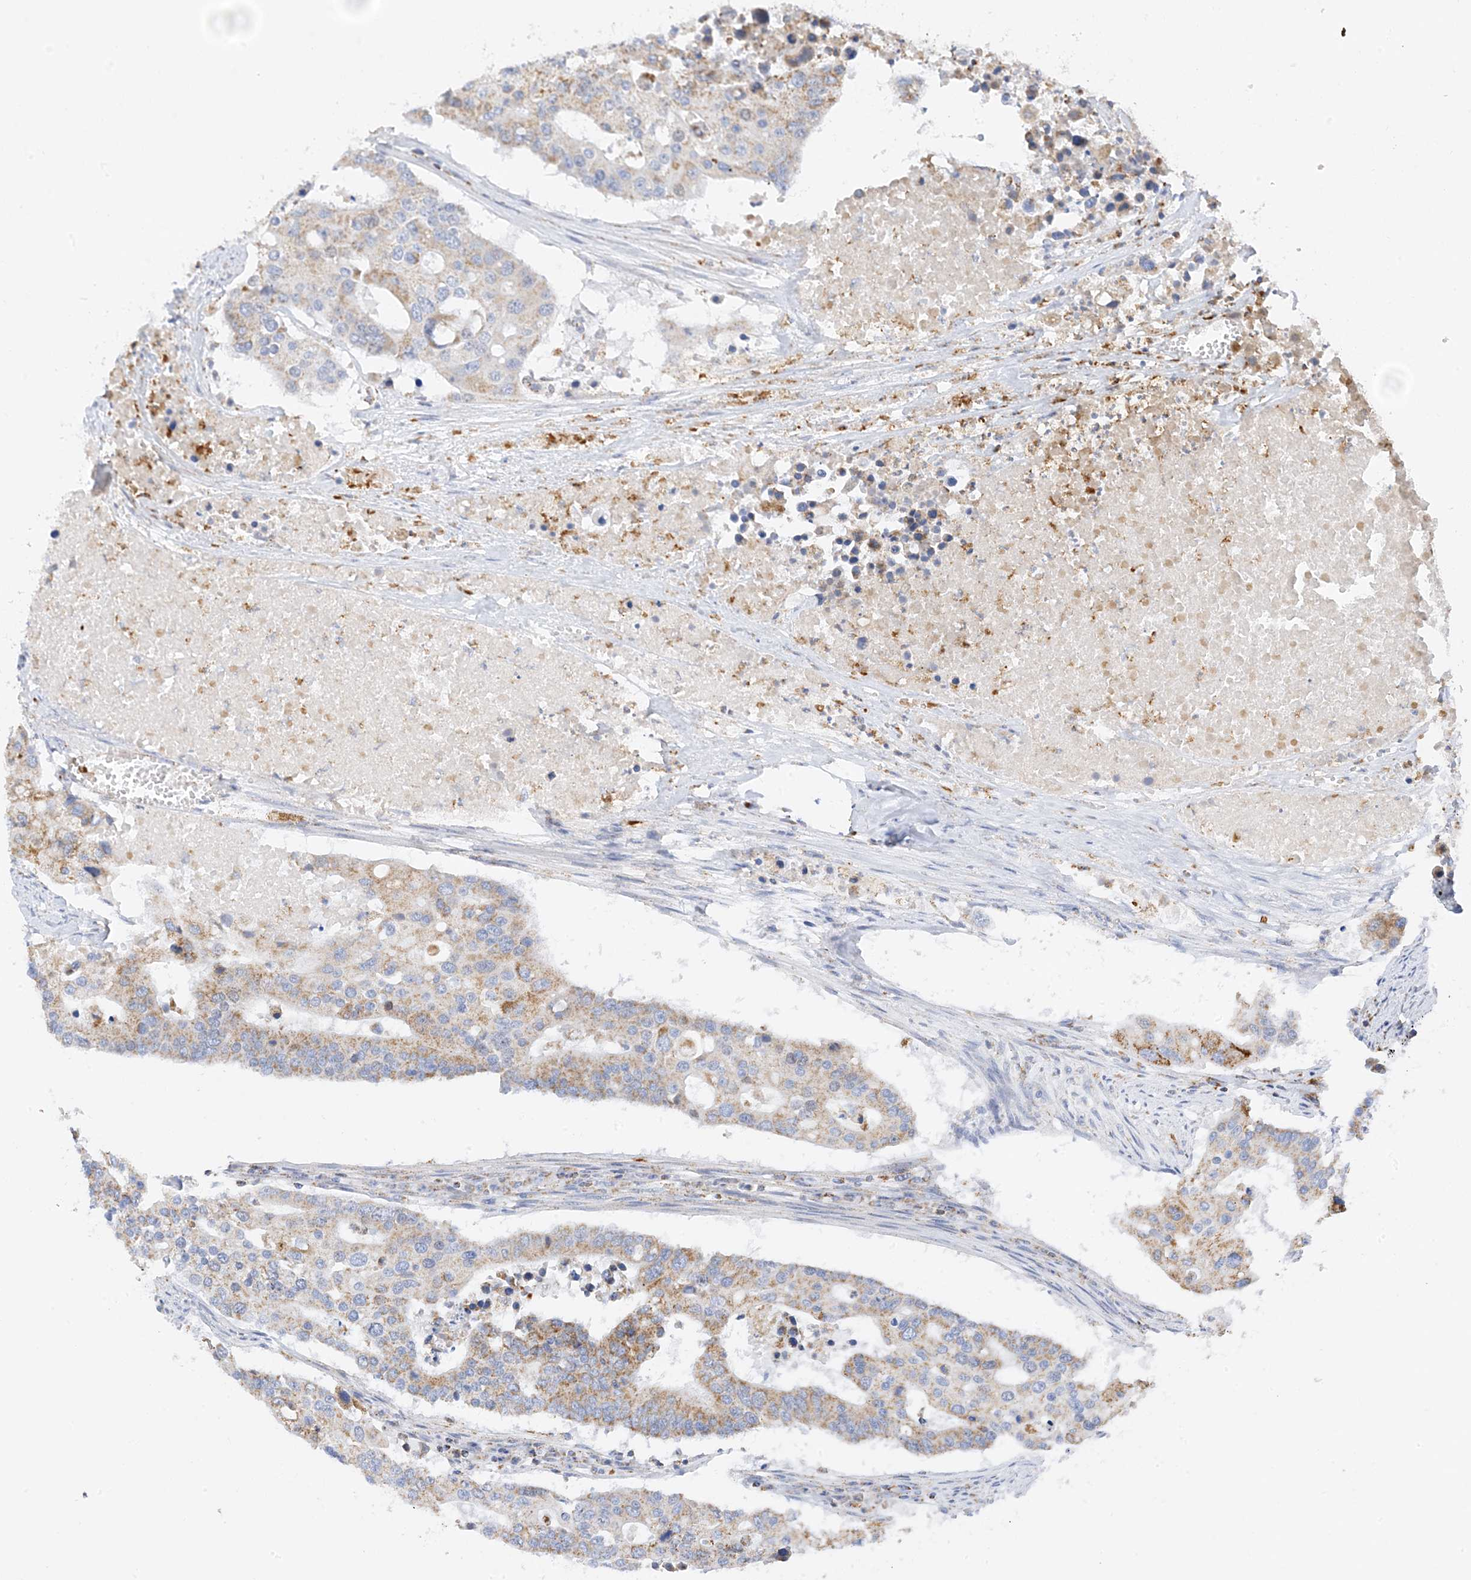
{"staining": {"intensity": "moderate", "quantity": ">75%", "location": "cytoplasmic/membranous"}, "tissue": "colorectal cancer", "cell_type": "Tumor cells", "image_type": "cancer", "snomed": [{"axis": "morphology", "description": "Adenocarcinoma, NOS"}, {"axis": "topography", "description": "Colon"}], "caption": "The histopathology image reveals staining of adenocarcinoma (colorectal), revealing moderate cytoplasmic/membranous protein positivity (brown color) within tumor cells. The protein of interest is stained brown, and the nuclei are stained in blue (DAB IHC with brightfield microscopy, high magnification).", "gene": "CAPN13", "patient": {"sex": "male", "age": 77}}